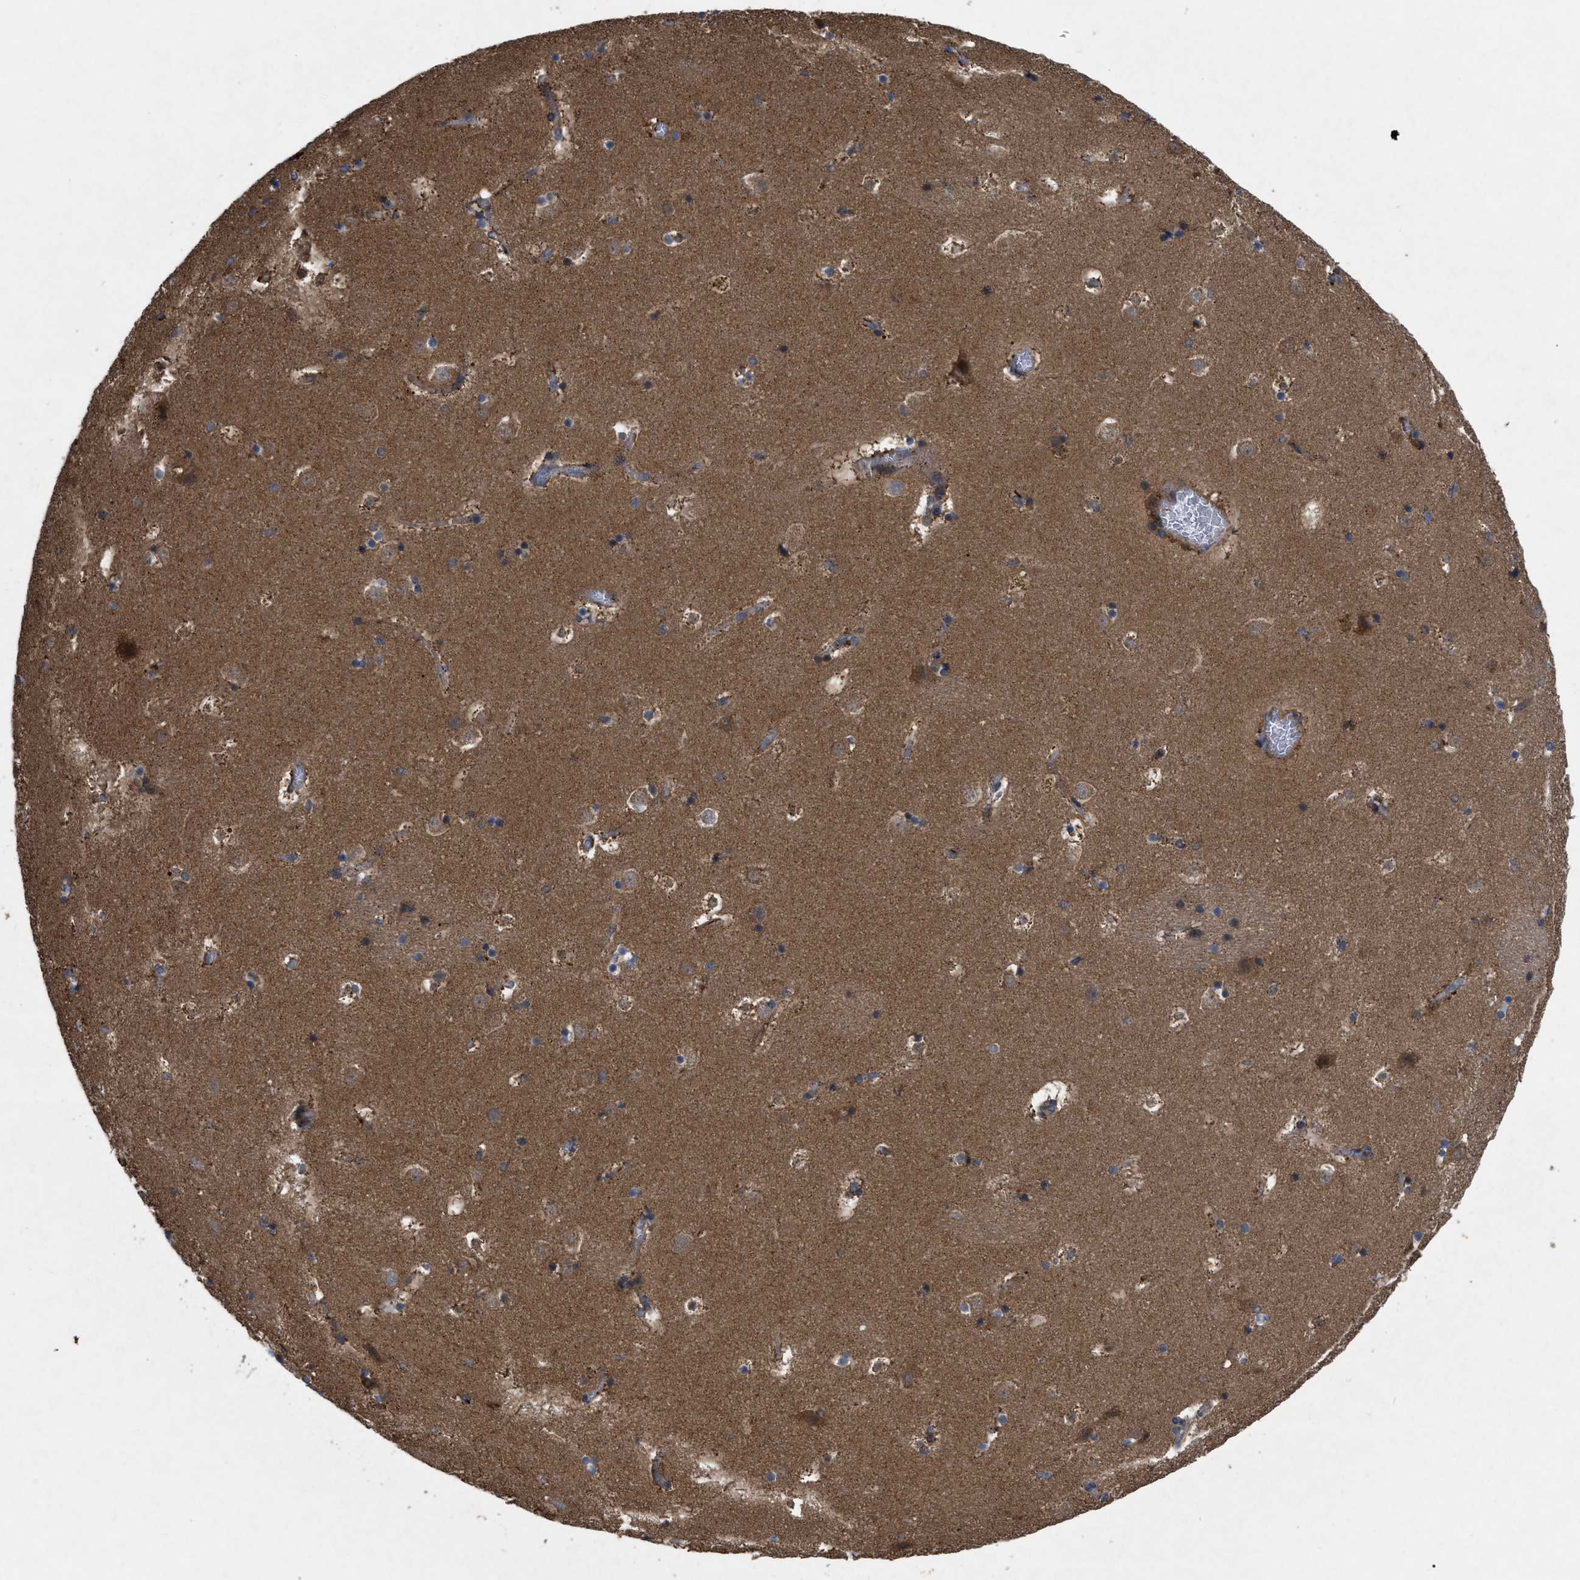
{"staining": {"intensity": "moderate", "quantity": "25%-75%", "location": "cytoplasmic/membranous"}, "tissue": "caudate", "cell_type": "Glial cells", "image_type": "normal", "snomed": [{"axis": "morphology", "description": "Normal tissue, NOS"}, {"axis": "topography", "description": "Lateral ventricle wall"}], "caption": "Immunohistochemical staining of normal caudate displays 25%-75% levels of moderate cytoplasmic/membranous protein staining in approximately 25%-75% of glial cells.", "gene": "RAB2A", "patient": {"sex": "male", "age": 45}}